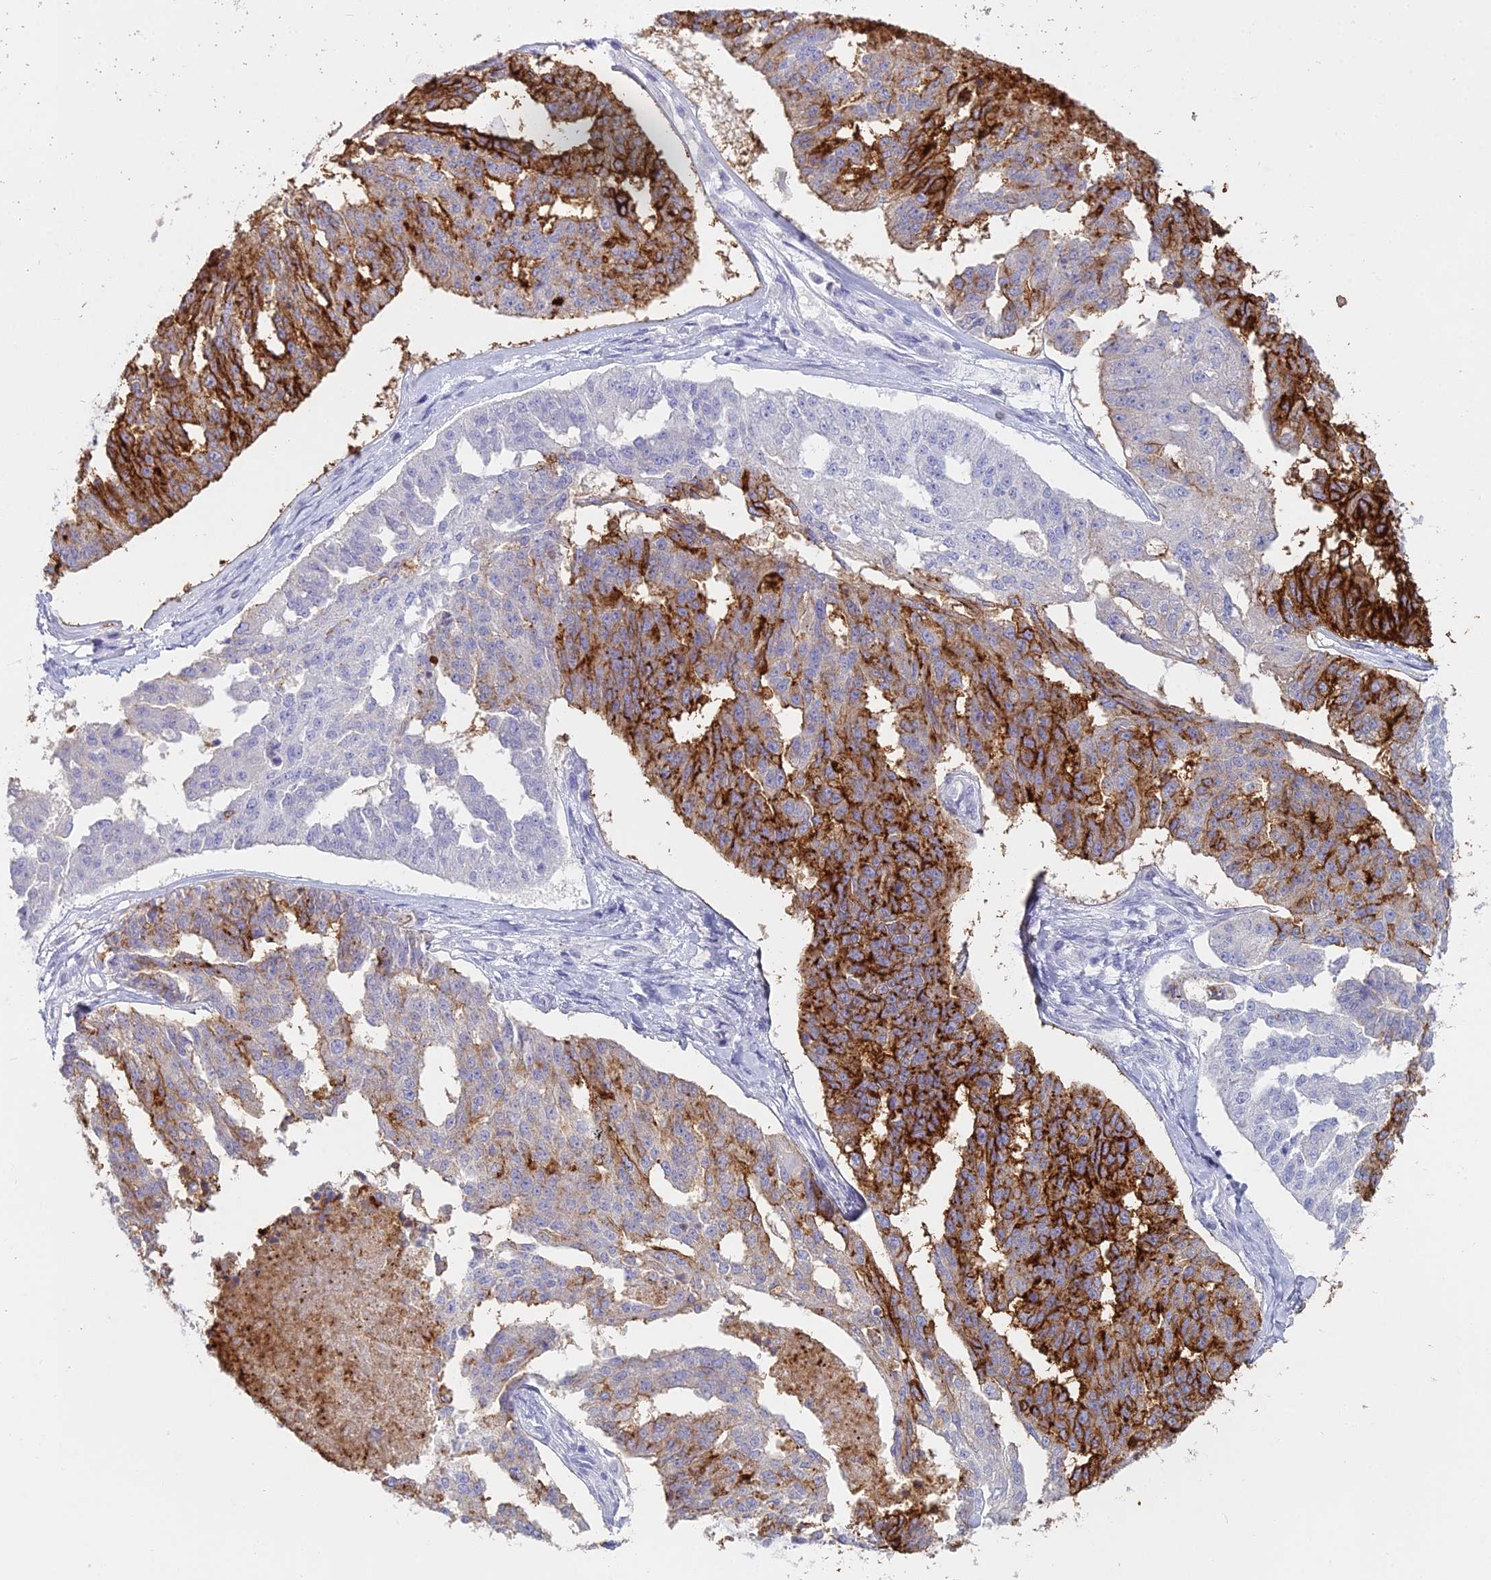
{"staining": {"intensity": "strong", "quantity": "25%-75%", "location": "cytoplasmic/membranous"}, "tissue": "ovarian cancer", "cell_type": "Tumor cells", "image_type": "cancer", "snomed": [{"axis": "morphology", "description": "Cystadenocarcinoma, serous, NOS"}, {"axis": "topography", "description": "Ovary"}], "caption": "The image exhibits staining of serous cystadenocarcinoma (ovarian), revealing strong cytoplasmic/membranous protein expression (brown color) within tumor cells.", "gene": "ALPP", "patient": {"sex": "female", "age": 58}}